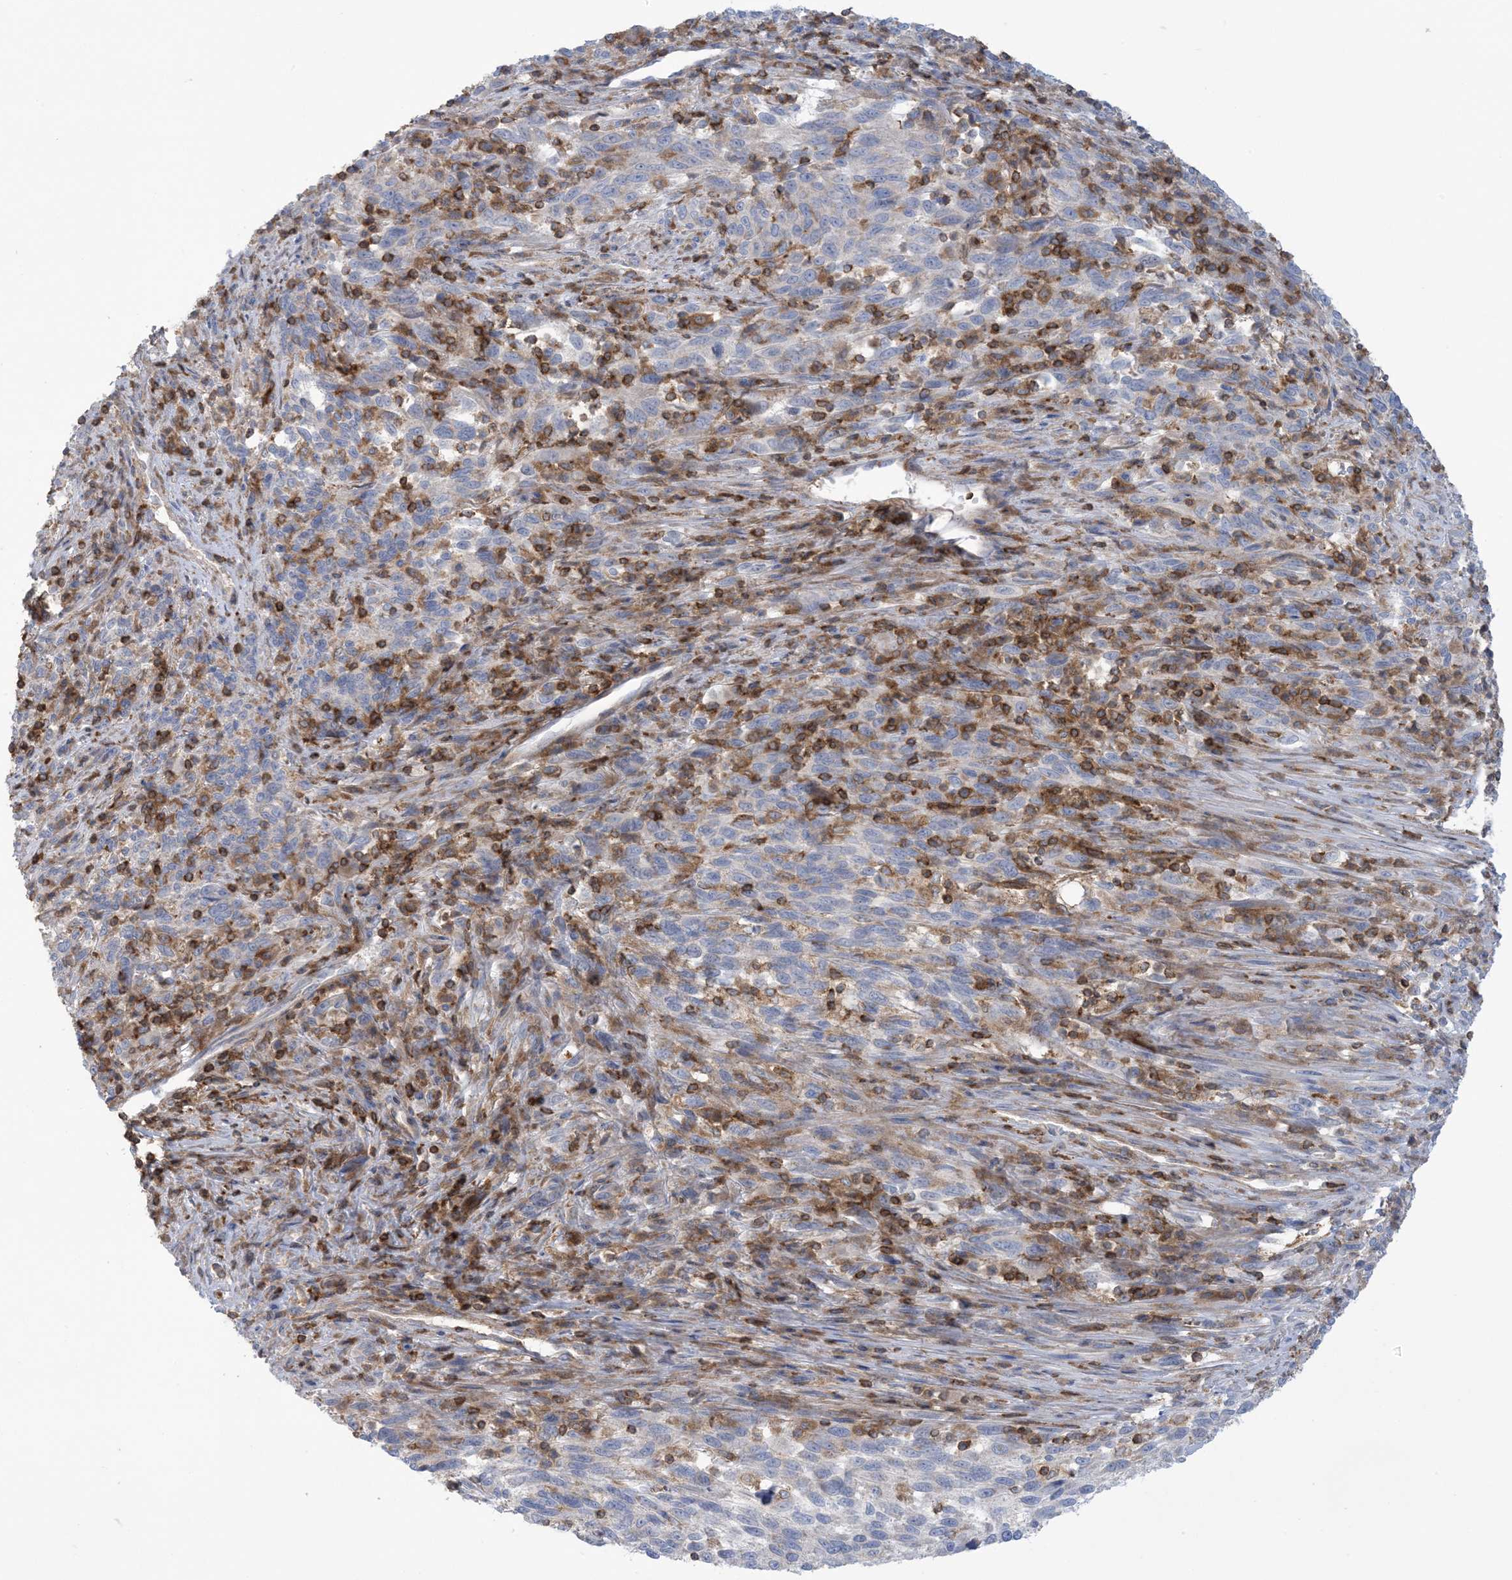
{"staining": {"intensity": "negative", "quantity": "none", "location": "none"}, "tissue": "melanoma", "cell_type": "Tumor cells", "image_type": "cancer", "snomed": [{"axis": "morphology", "description": "Malignant melanoma, Metastatic site"}, {"axis": "topography", "description": "Lymph node"}], "caption": "Melanoma was stained to show a protein in brown. There is no significant expression in tumor cells.", "gene": "ARHGAP30", "patient": {"sex": "male", "age": 61}}